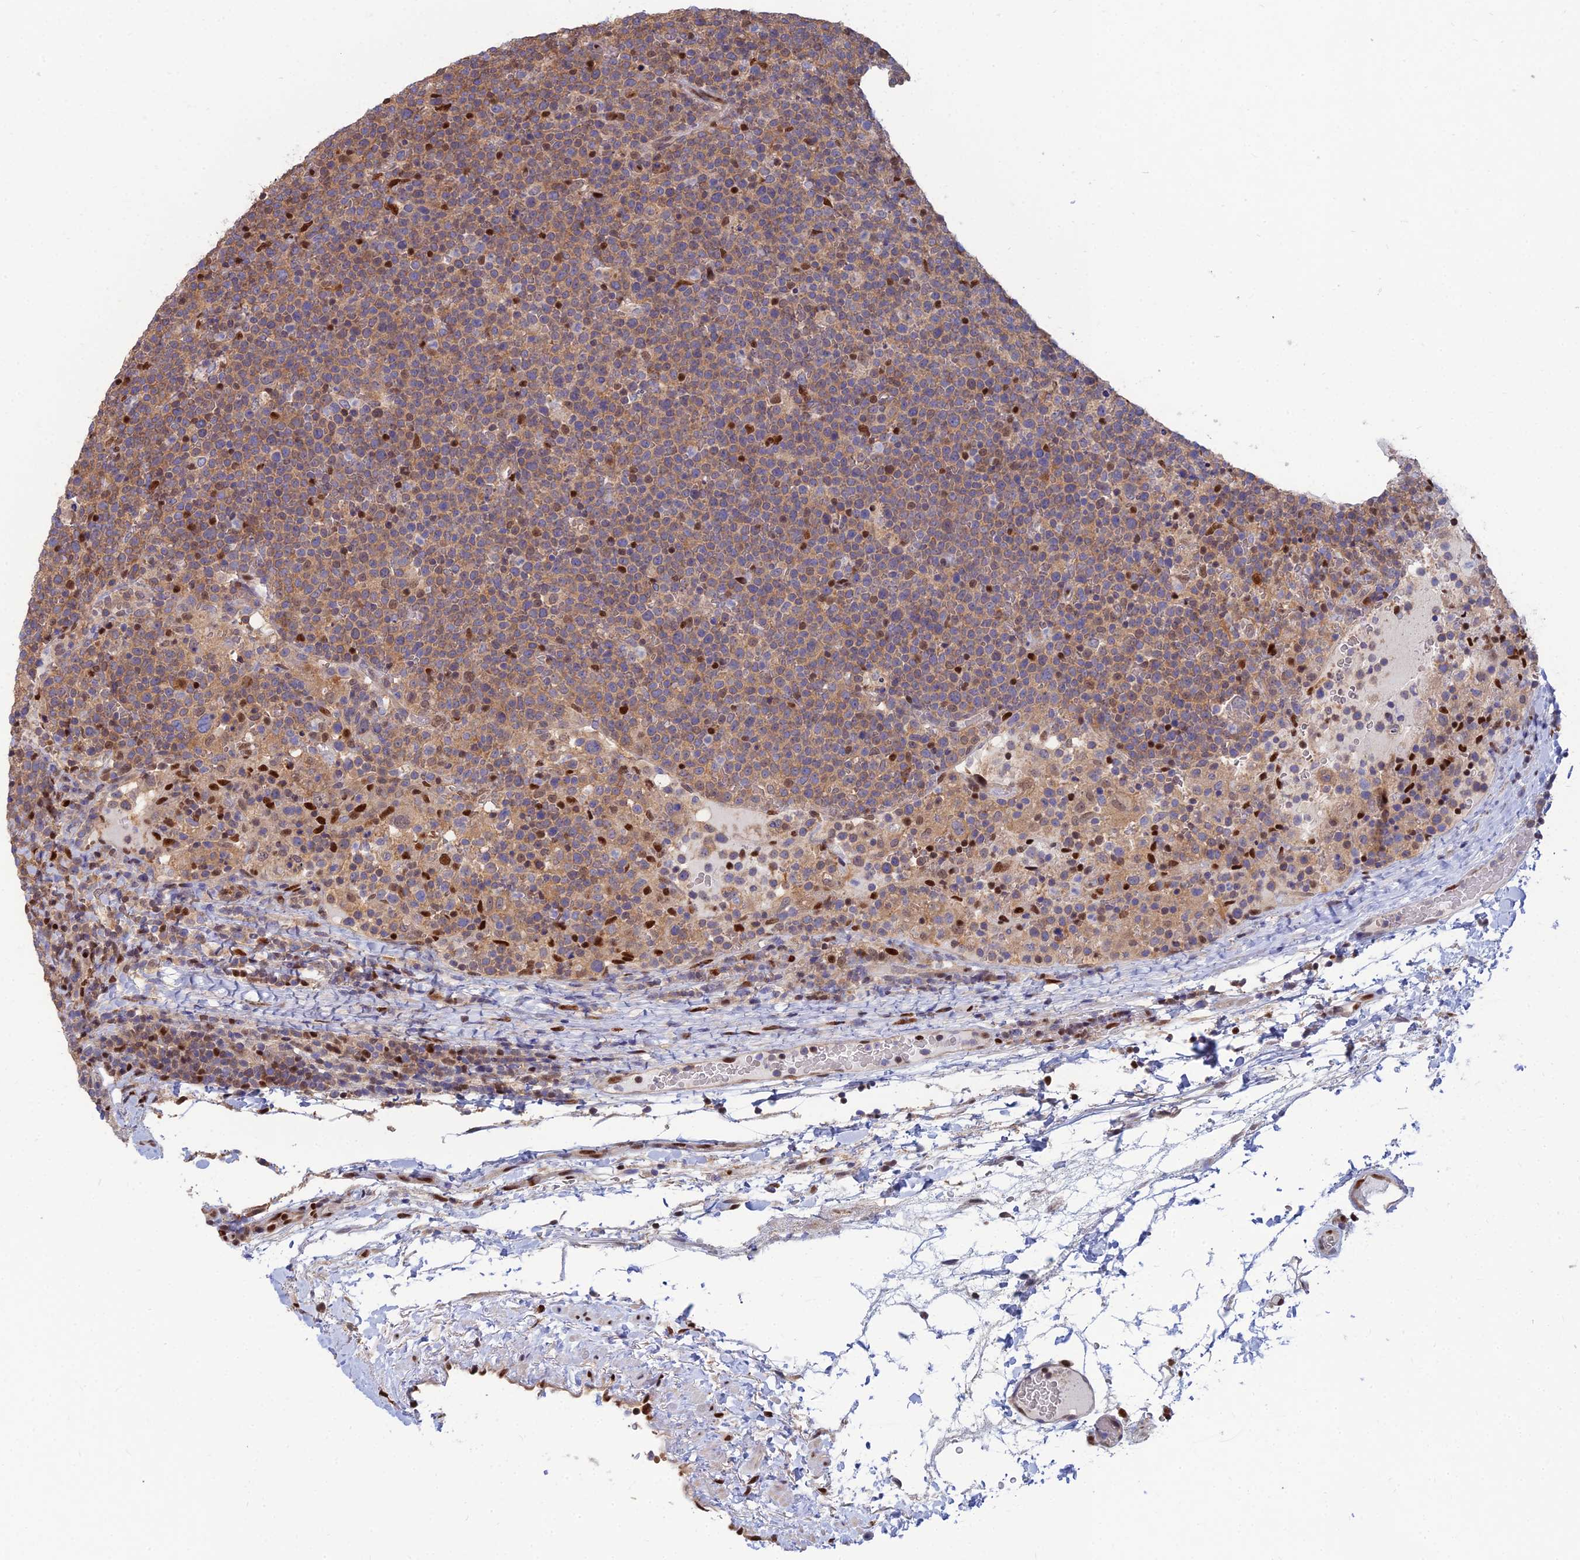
{"staining": {"intensity": "moderate", "quantity": "25%-75%", "location": "cytoplasmic/membranous,nuclear"}, "tissue": "lymphoma", "cell_type": "Tumor cells", "image_type": "cancer", "snomed": [{"axis": "morphology", "description": "Malignant lymphoma, non-Hodgkin's type, High grade"}, {"axis": "topography", "description": "Lymph node"}], "caption": "This histopathology image reveals immunohistochemistry (IHC) staining of lymphoma, with medium moderate cytoplasmic/membranous and nuclear positivity in about 25%-75% of tumor cells.", "gene": "DNPEP", "patient": {"sex": "male", "age": 61}}